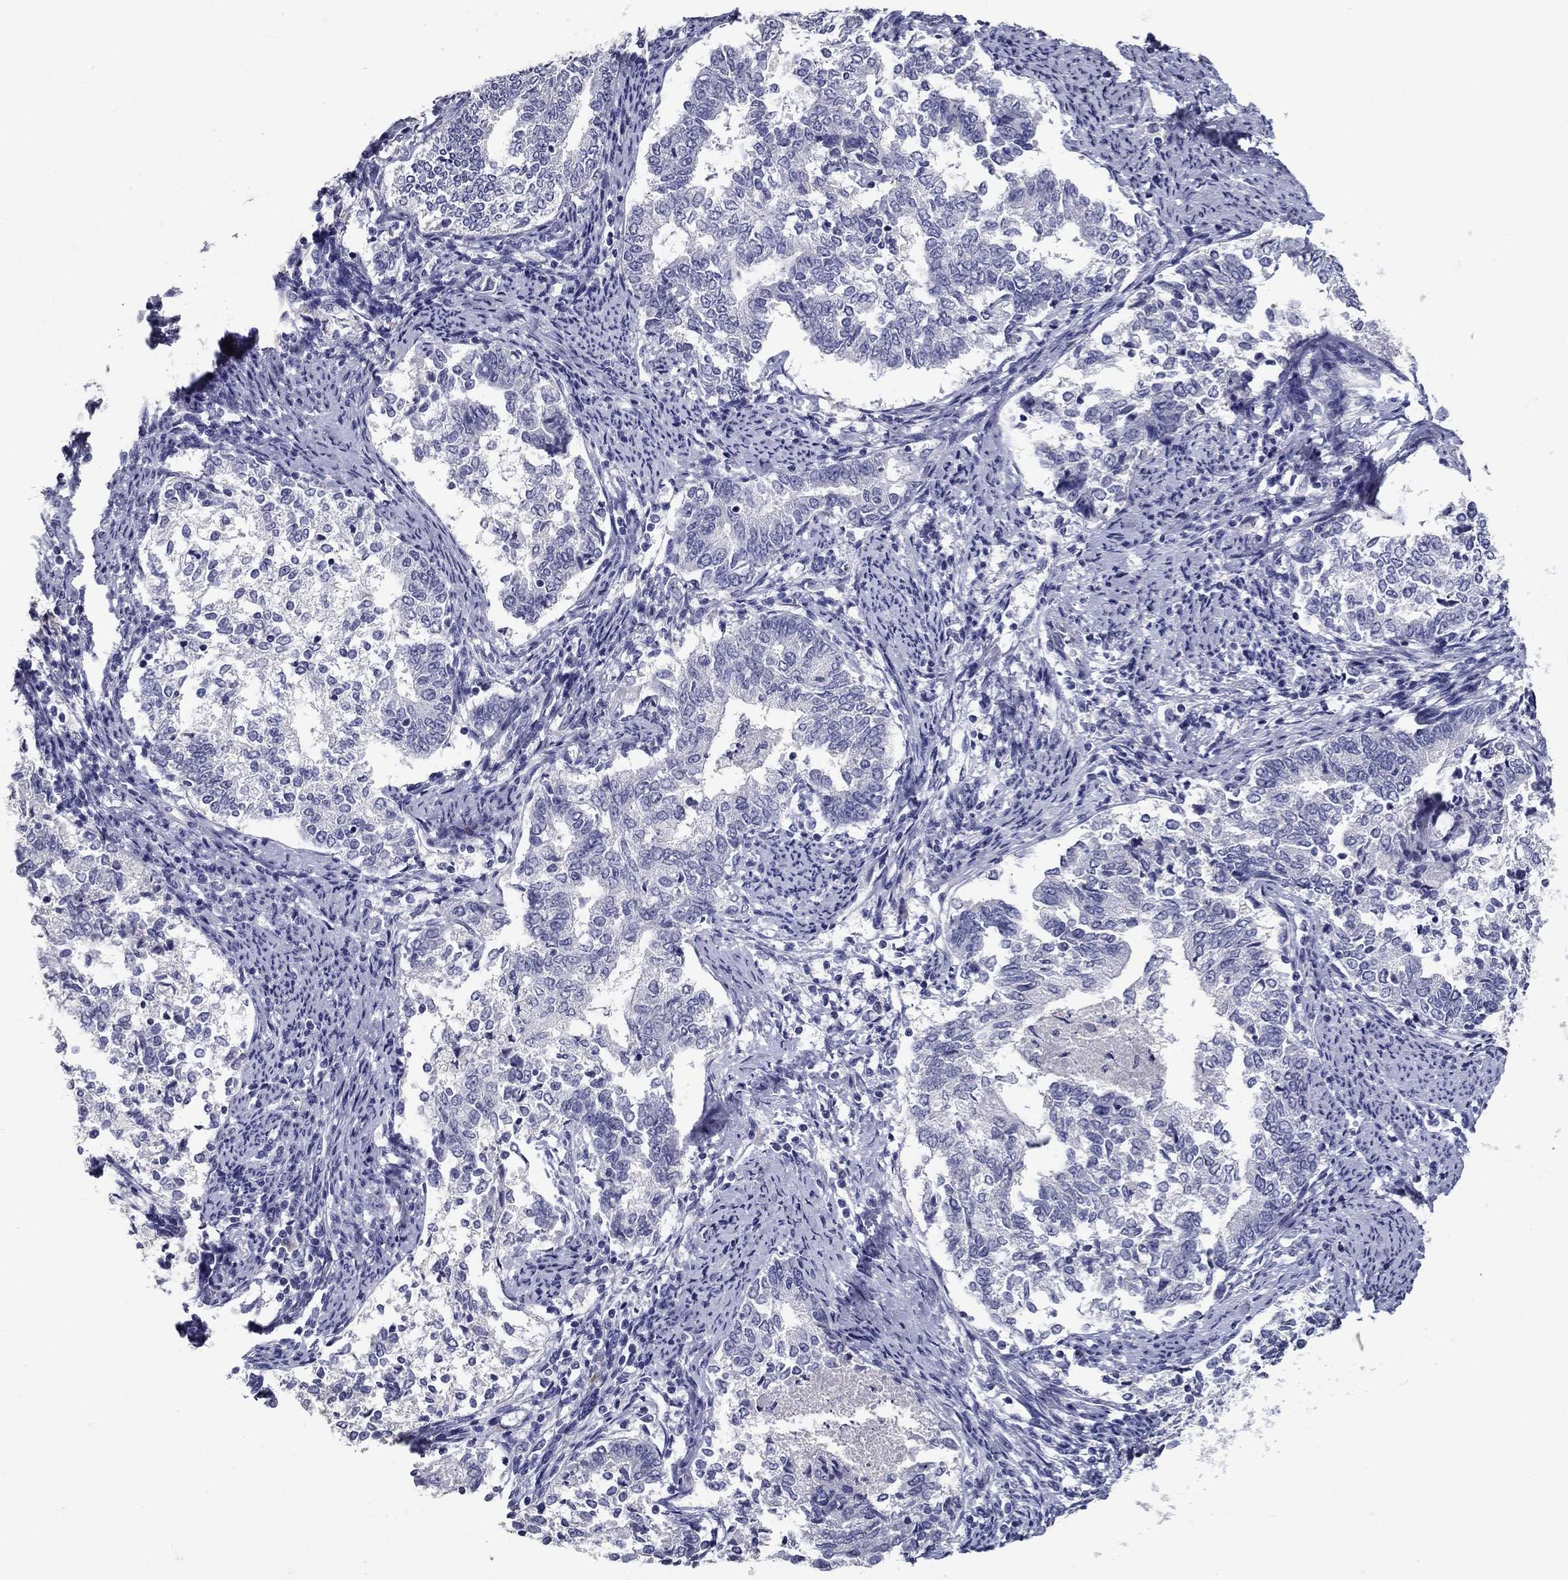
{"staining": {"intensity": "negative", "quantity": "none", "location": "none"}, "tissue": "endometrial cancer", "cell_type": "Tumor cells", "image_type": "cancer", "snomed": [{"axis": "morphology", "description": "Adenocarcinoma, NOS"}, {"axis": "topography", "description": "Endometrium"}], "caption": "This is an immunohistochemistry (IHC) micrograph of adenocarcinoma (endometrial). There is no positivity in tumor cells.", "gene": "POMC", "patient": {"sex": "female", "age": 65}}